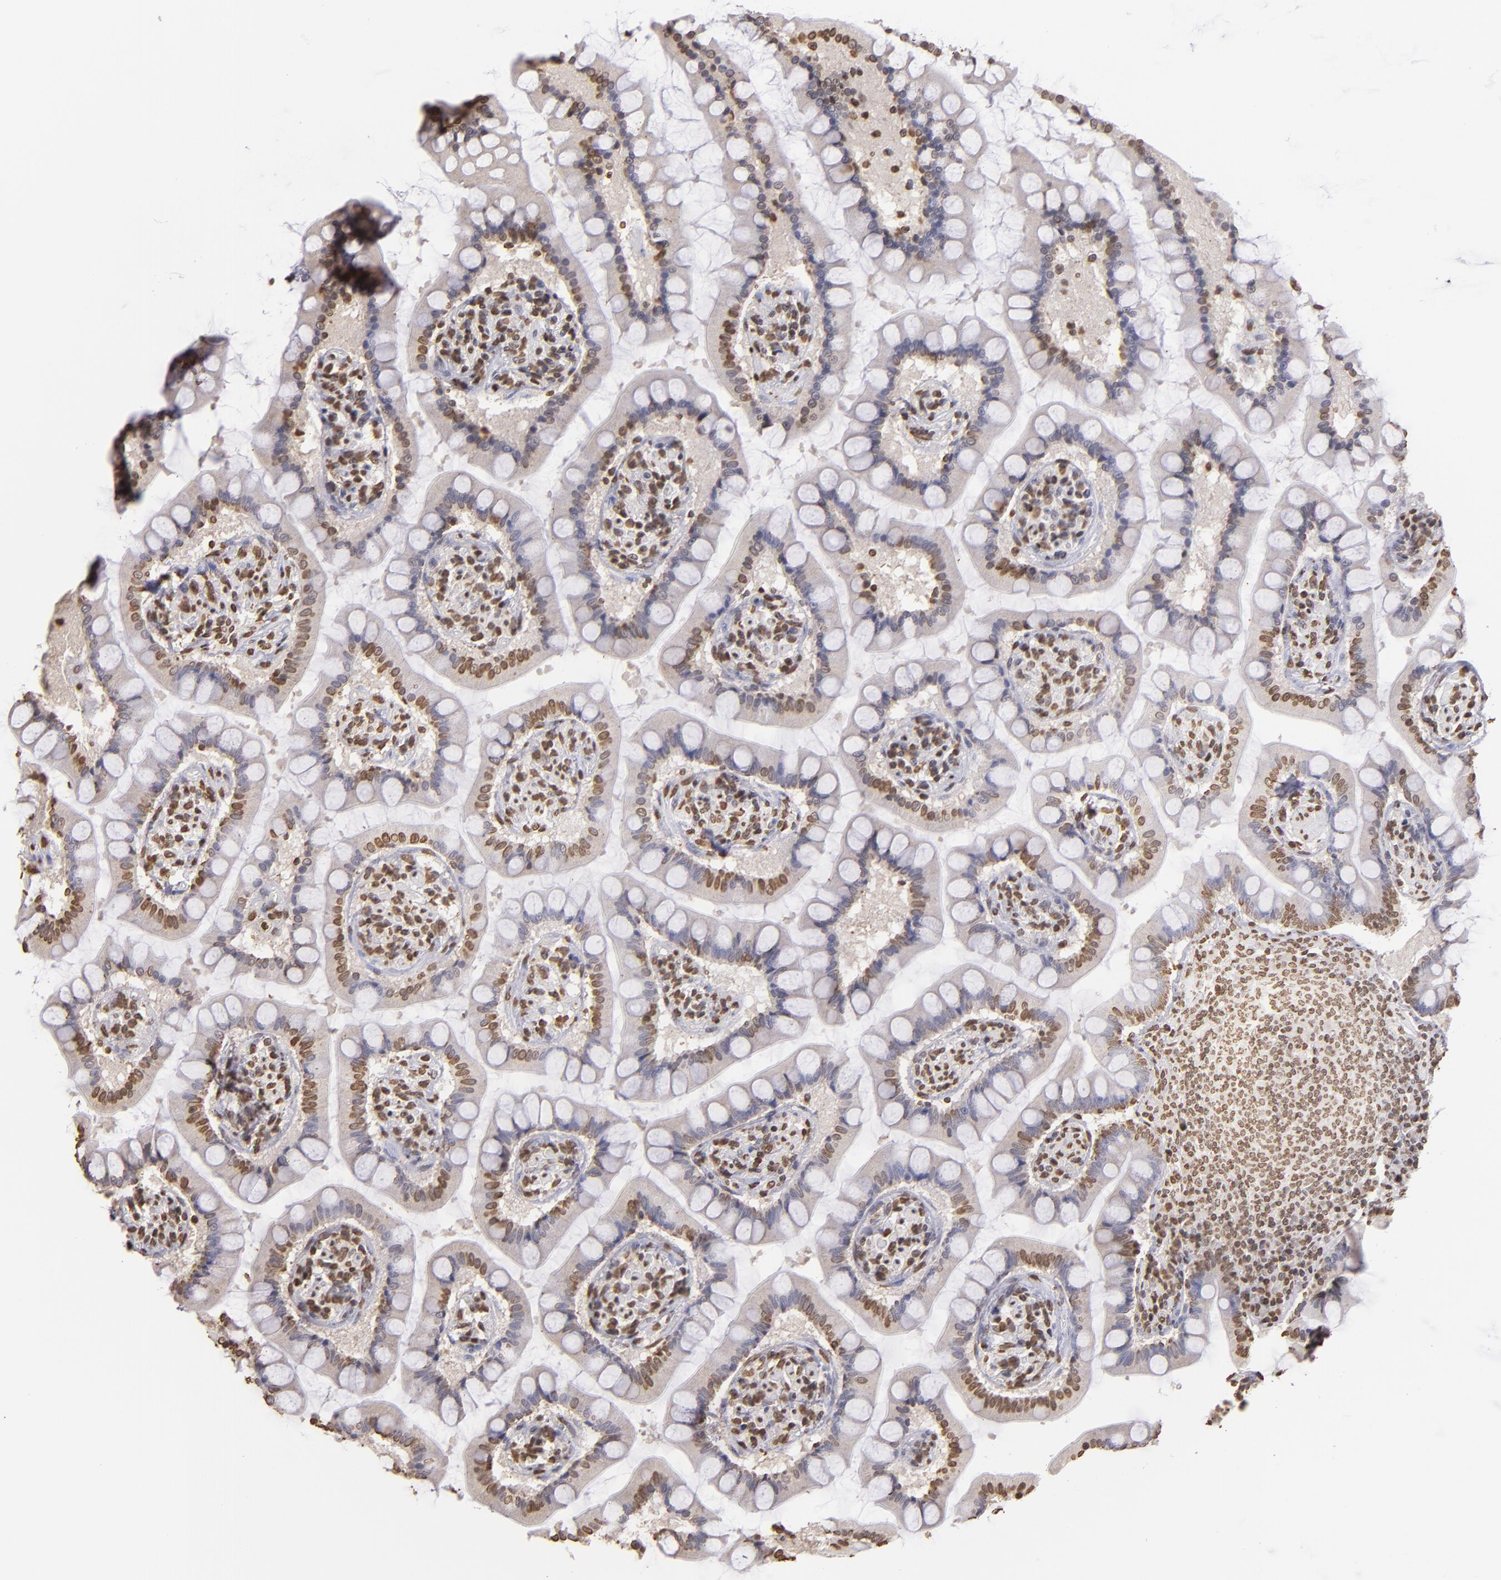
{"staining": {"intensity": "moderate", "quantity": "25%-75%", "location": "nuclear"}, "tissue": "small intestine", "cell_type": "Glandular cells", "image_type": "normal", "snomed": [{"axis": "morphology", "description": "Normal tissue, NOS"}, {"axis": "topography", "description": "Small intestine"}], "caption": "Immunohistochemistry photomicrograph of benign small intestine: small intestine stained using IHC displays medium levels of moderate protein expression localized specifically in the nuclear of glandular cells, appearing as a nuclear brown color.", "gene": "LBX1", "patient": {"sex": "male", "age": 41}}